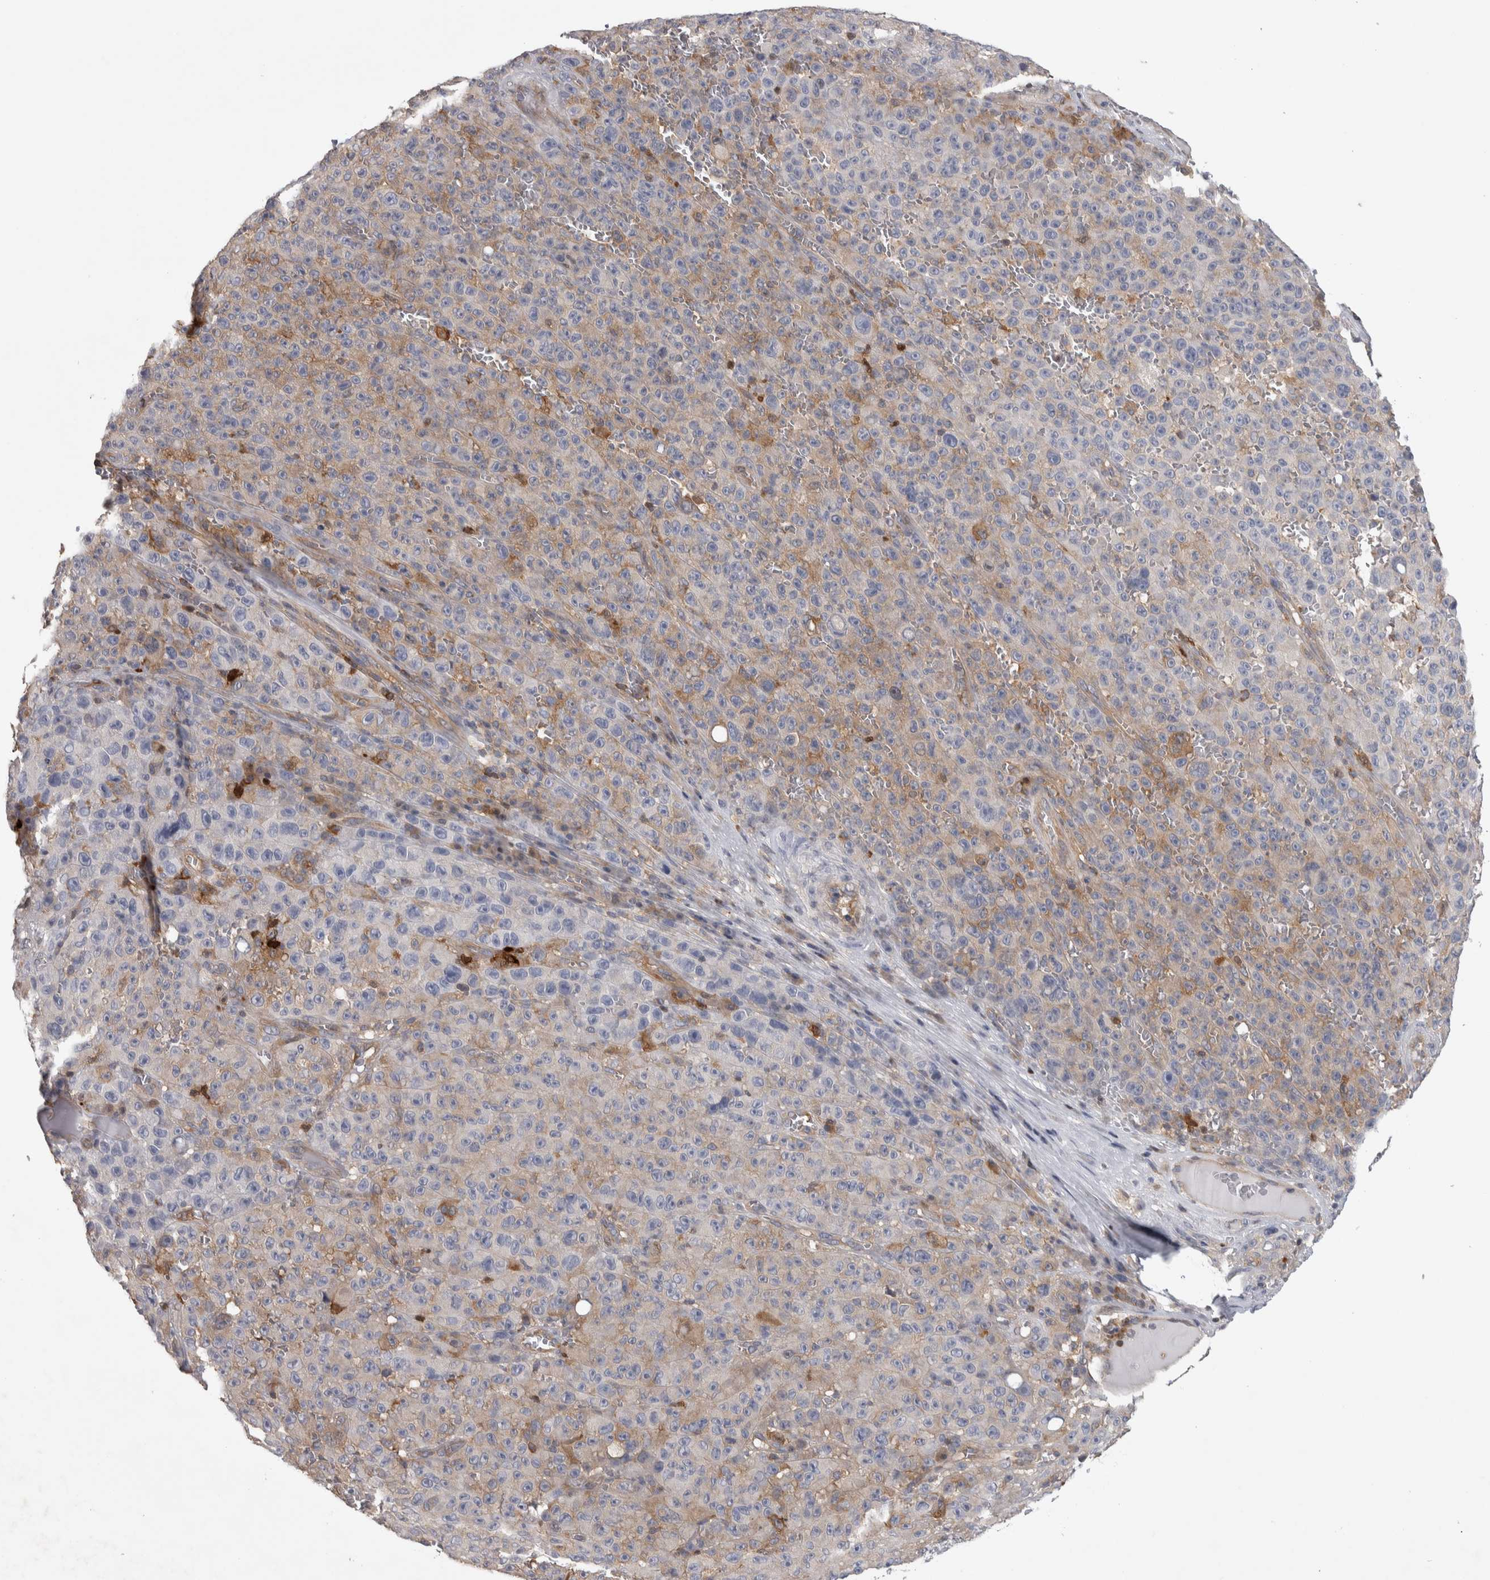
{"staining": {"intensity": "weak", "quantity": "25%-75%", "location": "cytoplasmic/membranous"}, "tissue": "melanoma", "cell_type": "Tumor cells", "image_type": "cancer", "snomed": [{"axis": "morphology", "description": "Malignant melanoma, NOS"}, {"axis": "topography", "description": "Skin"}], "caption": "IHC of human malignant melanoma shows low levels of weak cytoplasmic/membranous staining in approximately 25%-75% of tumor cells. (DAB IHC, brown staining for protein, blue staining for nuclei).", "gene": "NFKB2", "patient": {"sex": "female", "age": 82}}